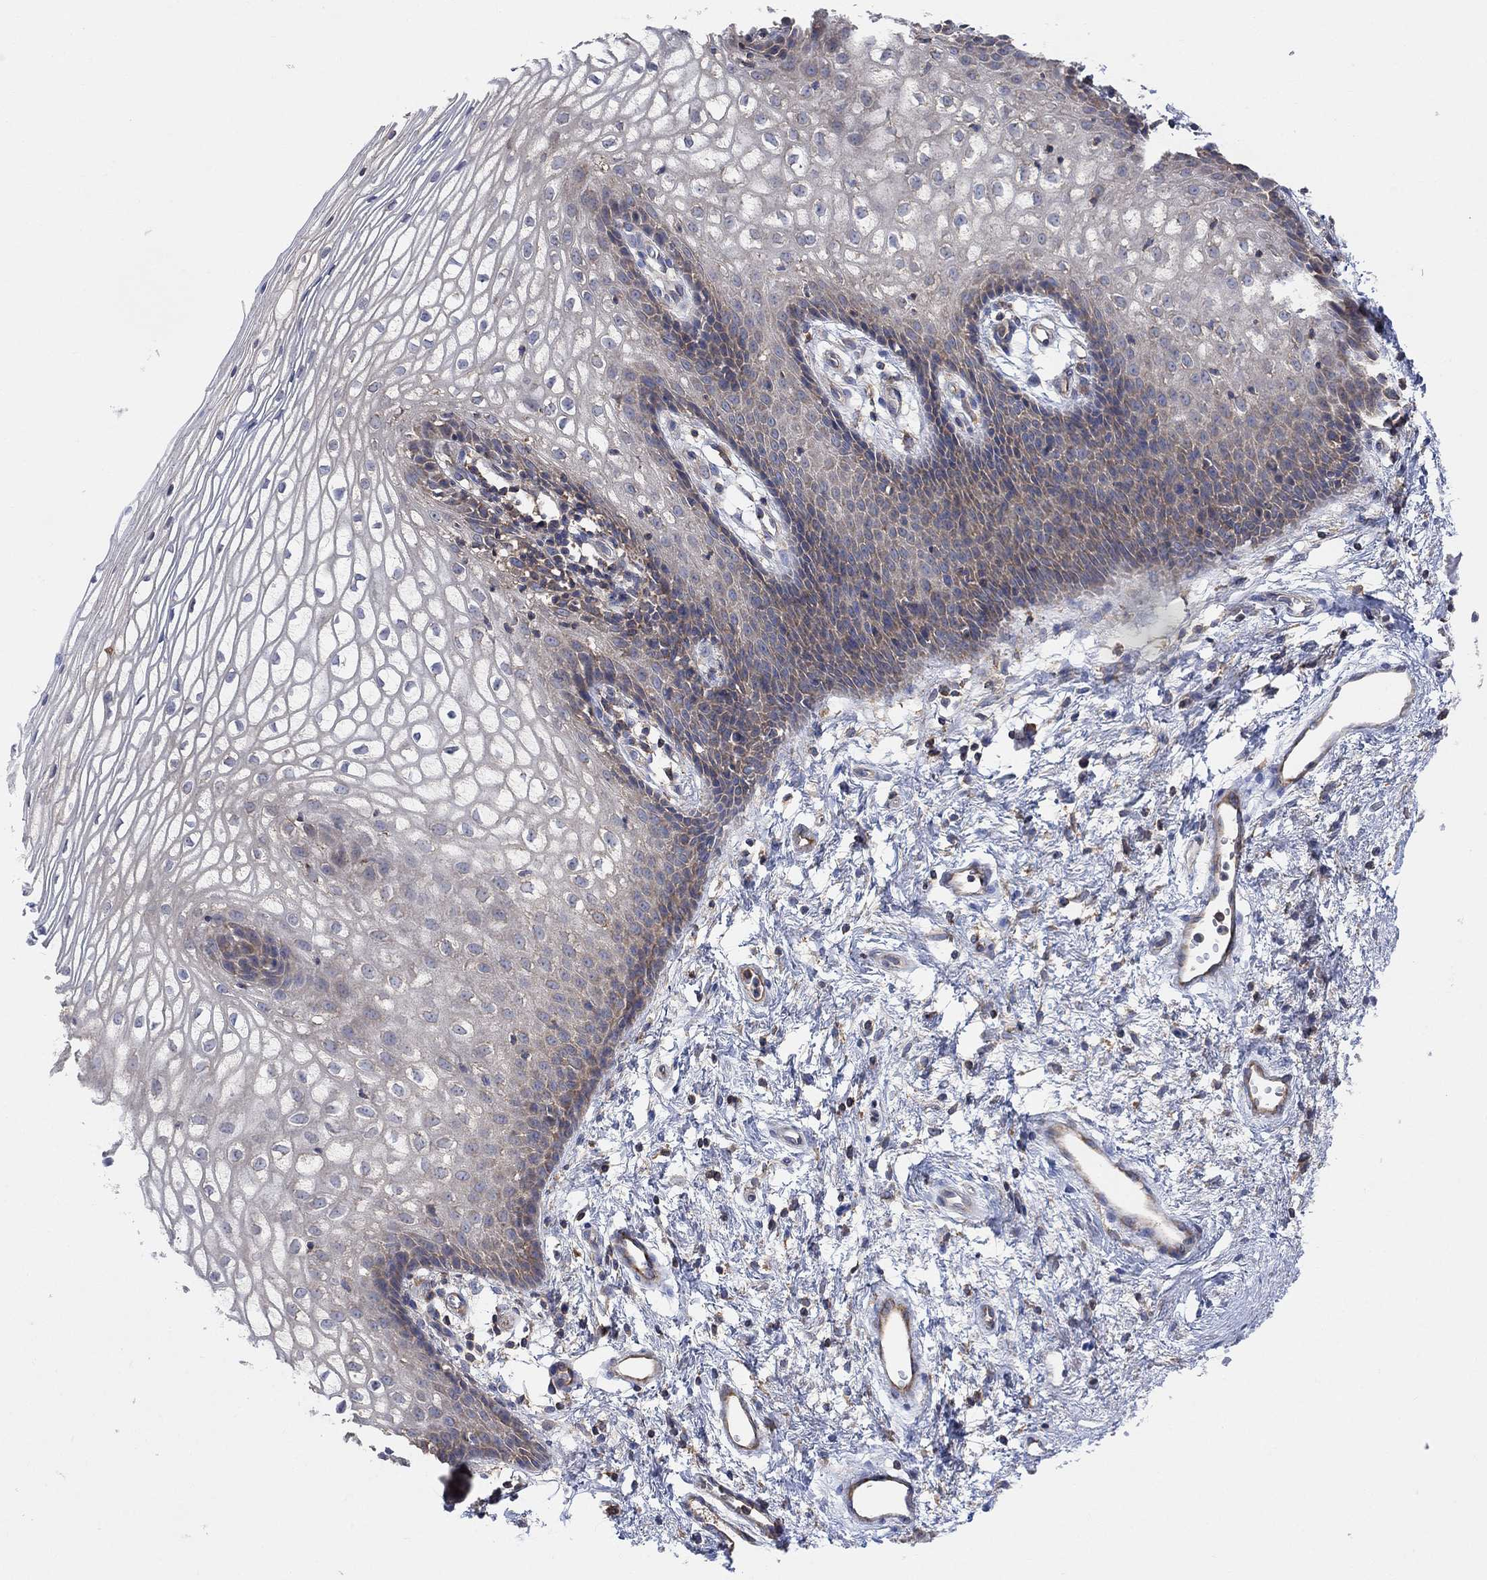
{"staining": {"intensity": "moderate", "quantity": "<25%", "location": "cytoplasmic/membranous"}, "tissue": "vagina", "cell_type": "Squamous epithelial cells", "image_type": "normal", "snomed": [{"axis": "morphology", "description": "Normal tissue, NOS"}, {"axis": "topography", "description": "Vagina"}], "caption": "Immunohistochemical staining of benign human vagina reveals moderate cytoplasmic/membranous protein expression in approximately <25% of squamous epithelial cells. Nuclei are stained in blue.", "gene": "BLOC1S3", "patient": {"sex": "female", "age": 34}}